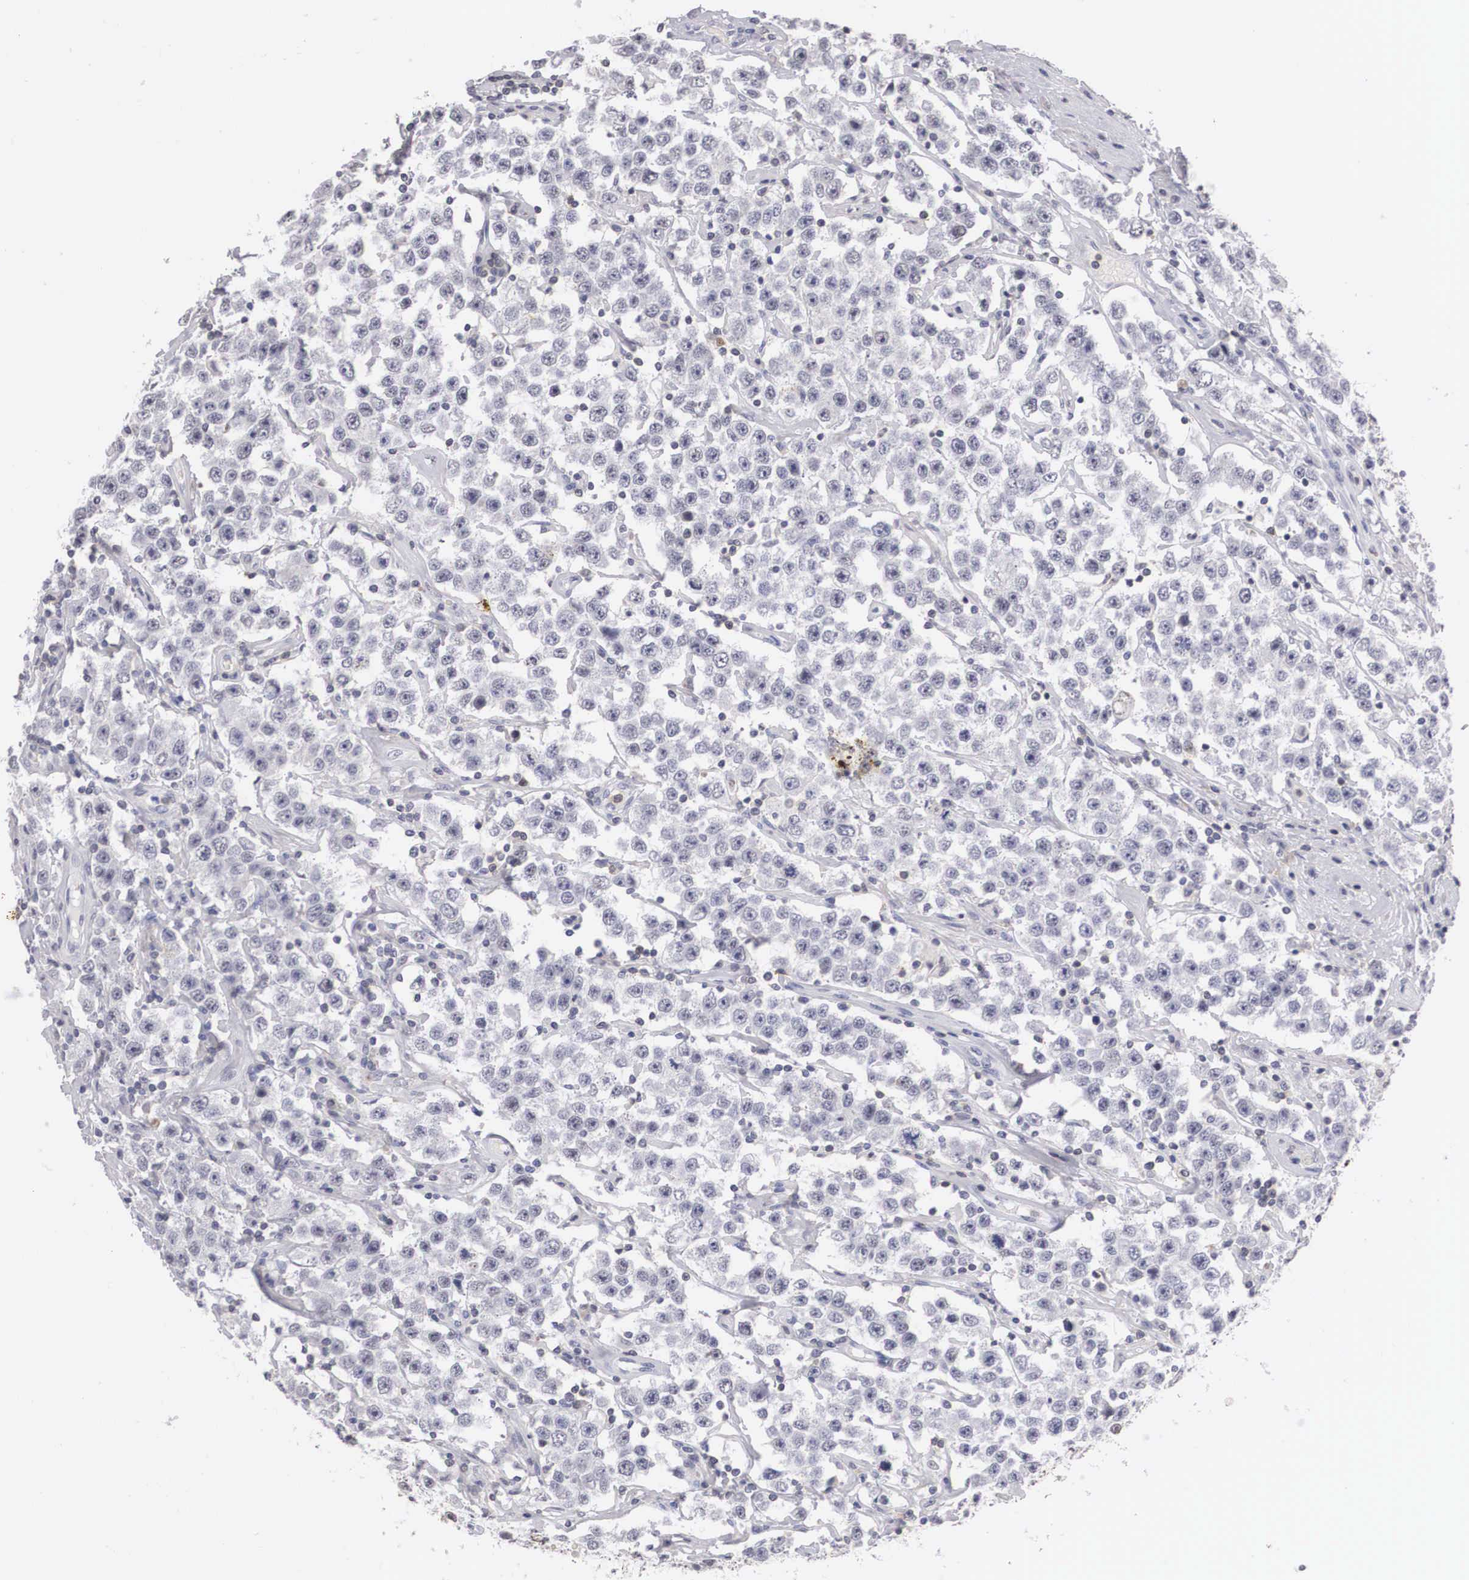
{"staining": {"intensity": "negative", "quantity": "none", "location": "none"}, "tissue": "testis cancer", "cell_type": "Tumor cells", "image_type": "cancer", "snomed": [{"axis": "morphology", "description": "Seminoma, NOS"}, {"axis": "topography", "description": "Testis"}], "caption": "Tumor cells show no significant expression in testis cancer (seminoma). The staining was performed using DAB (3,3'-diaminobenzidine) to visualize the protein expression in brown, while the nuclei were stained in blue with hematoxylin (Magnification: 20x).", "gene": "FAM47A", "patient": {"sex": "male", "age": 52}}